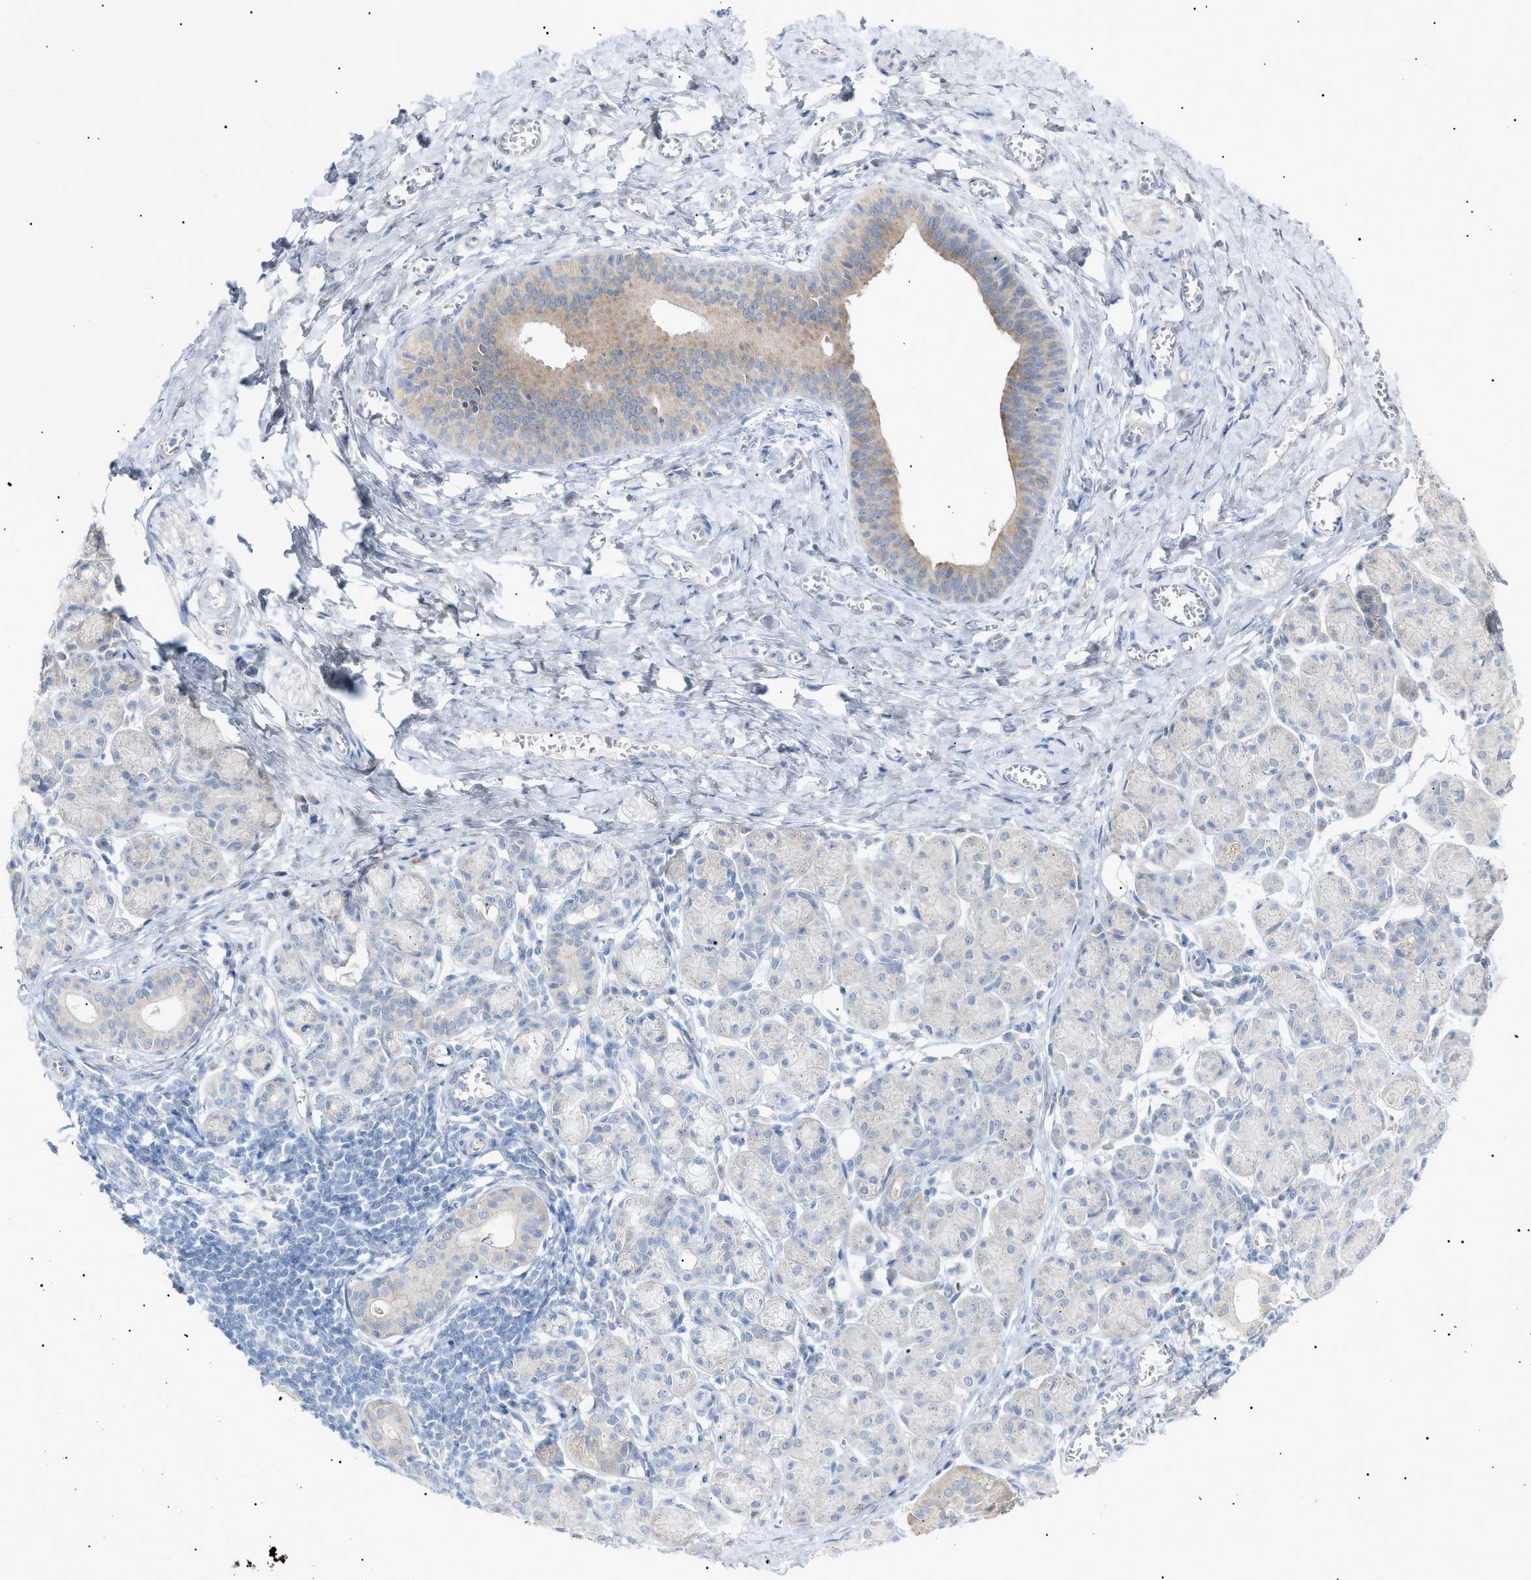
{"staining": {"intensity": "moderate", "quantity": "<25%", "location": "cytoplasmic/membranous"}, "tissue": "salivary gland", "cell_type": "Glandular cells", "image_type": "normal", "snomed": [{"axis": "morphology", "description": "Normal tissue, NOS"}, {"axis": "morphology", "description": "Inflammation, NOS"}, {"axis": "topography", "description": "Lymph node"}, {"axis": "topography", "description": "Salivary gland"}], "caption": "A high-resolution micrograph shows IHC staining of normal salivary gland, which shows moderate cytoplasmic/membranous expression in approximately <25% of glandular cells.", "gene": "SLC25A31", "patient": {"sex": "male", "age": 3}}